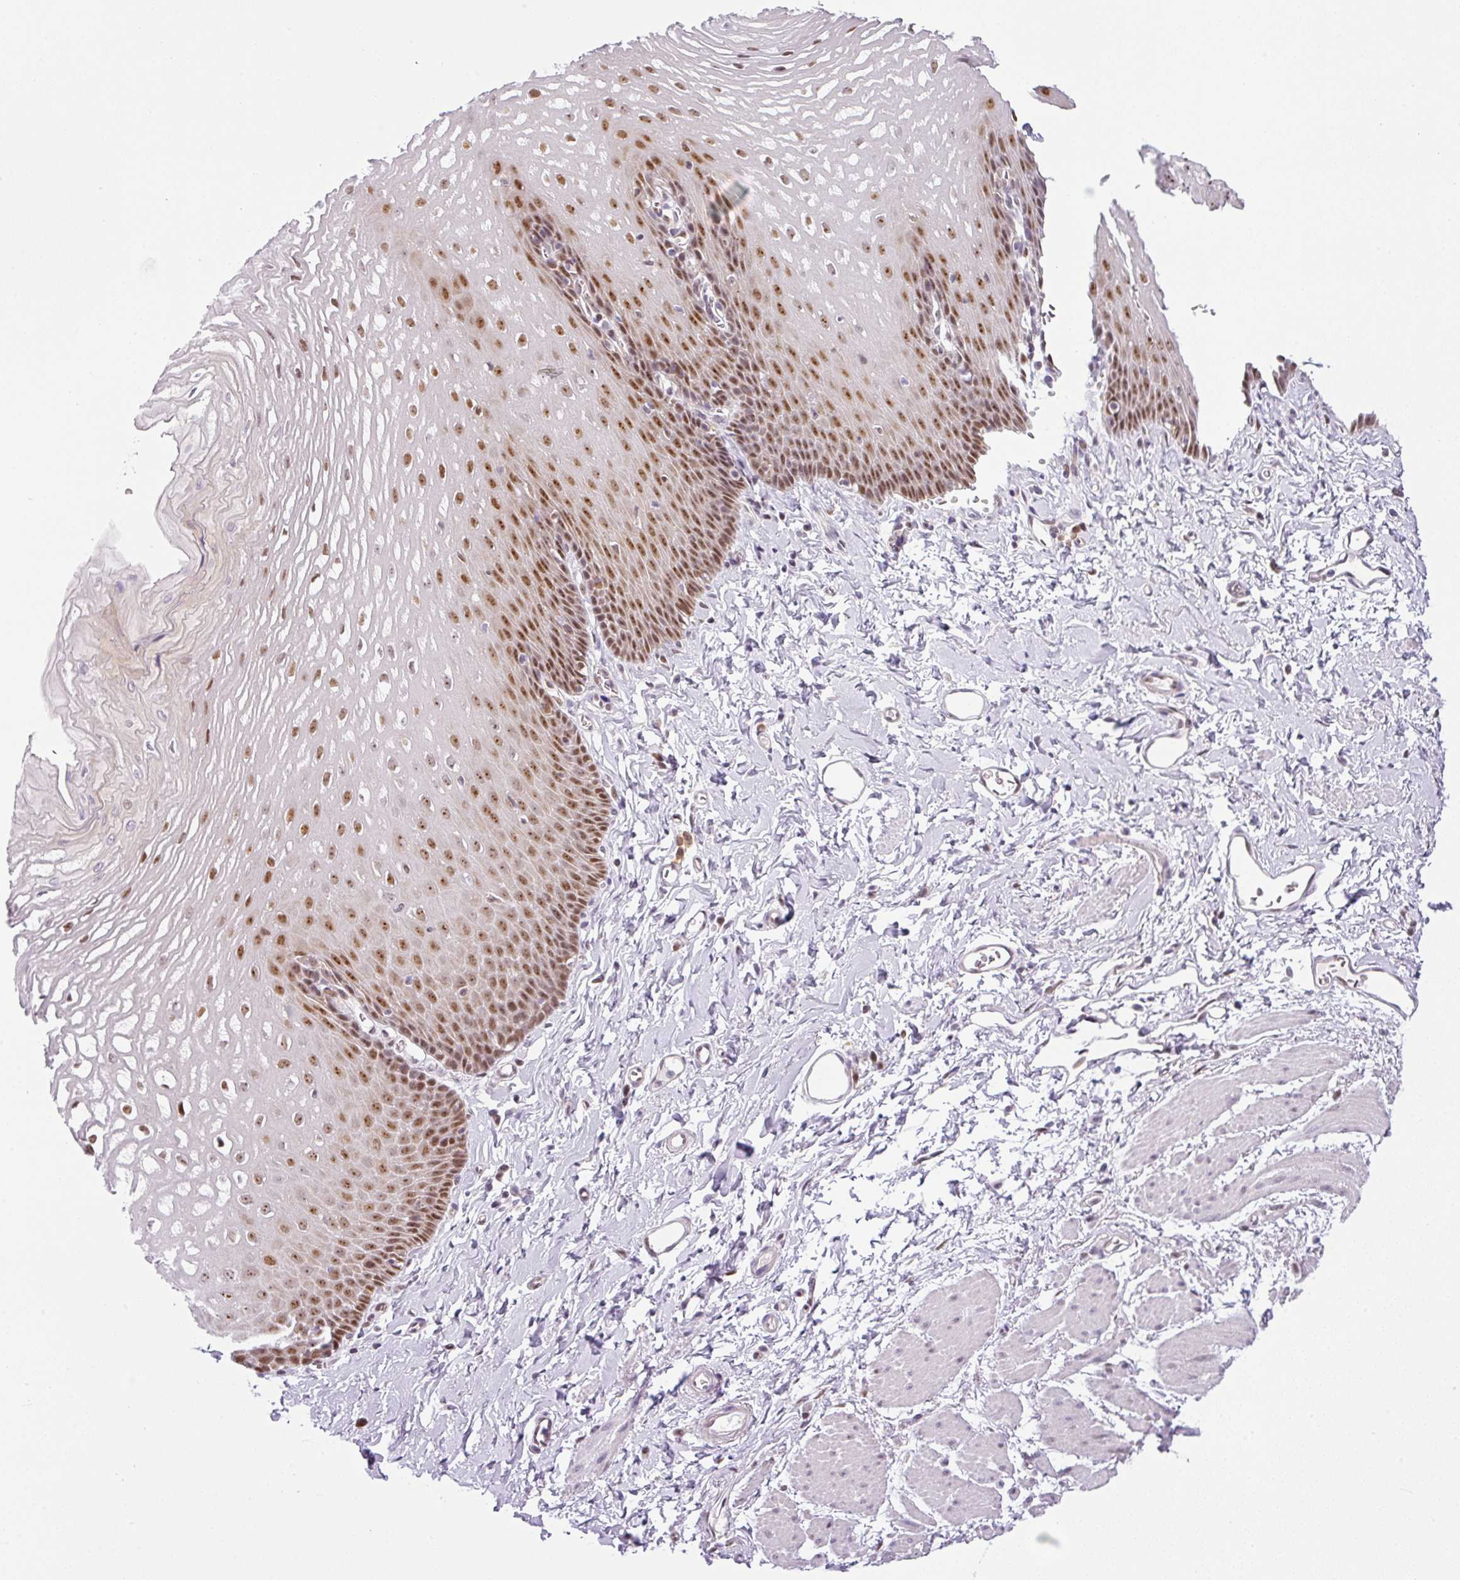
{"staining": {"intensity": "moderate", "quantity": ">75%", "location": "nuclear"}, "tissue": "esophagus", "cell_type": "Squamous epithelial cells", "image_type": "normal", "snomed": [{"axis": "morphology", "description": "Normal tissue, NOS"}, {"axis": "topography", "description": "Esophagus"}], "caption": "Normal esophagus was stained to show a protein in brown. There is medium levels of moderate nuclear staining in about >75% of squamous epithelial cells.", "gene": "NDUFB2", "patient": {"sex": "male", "age": 70}}